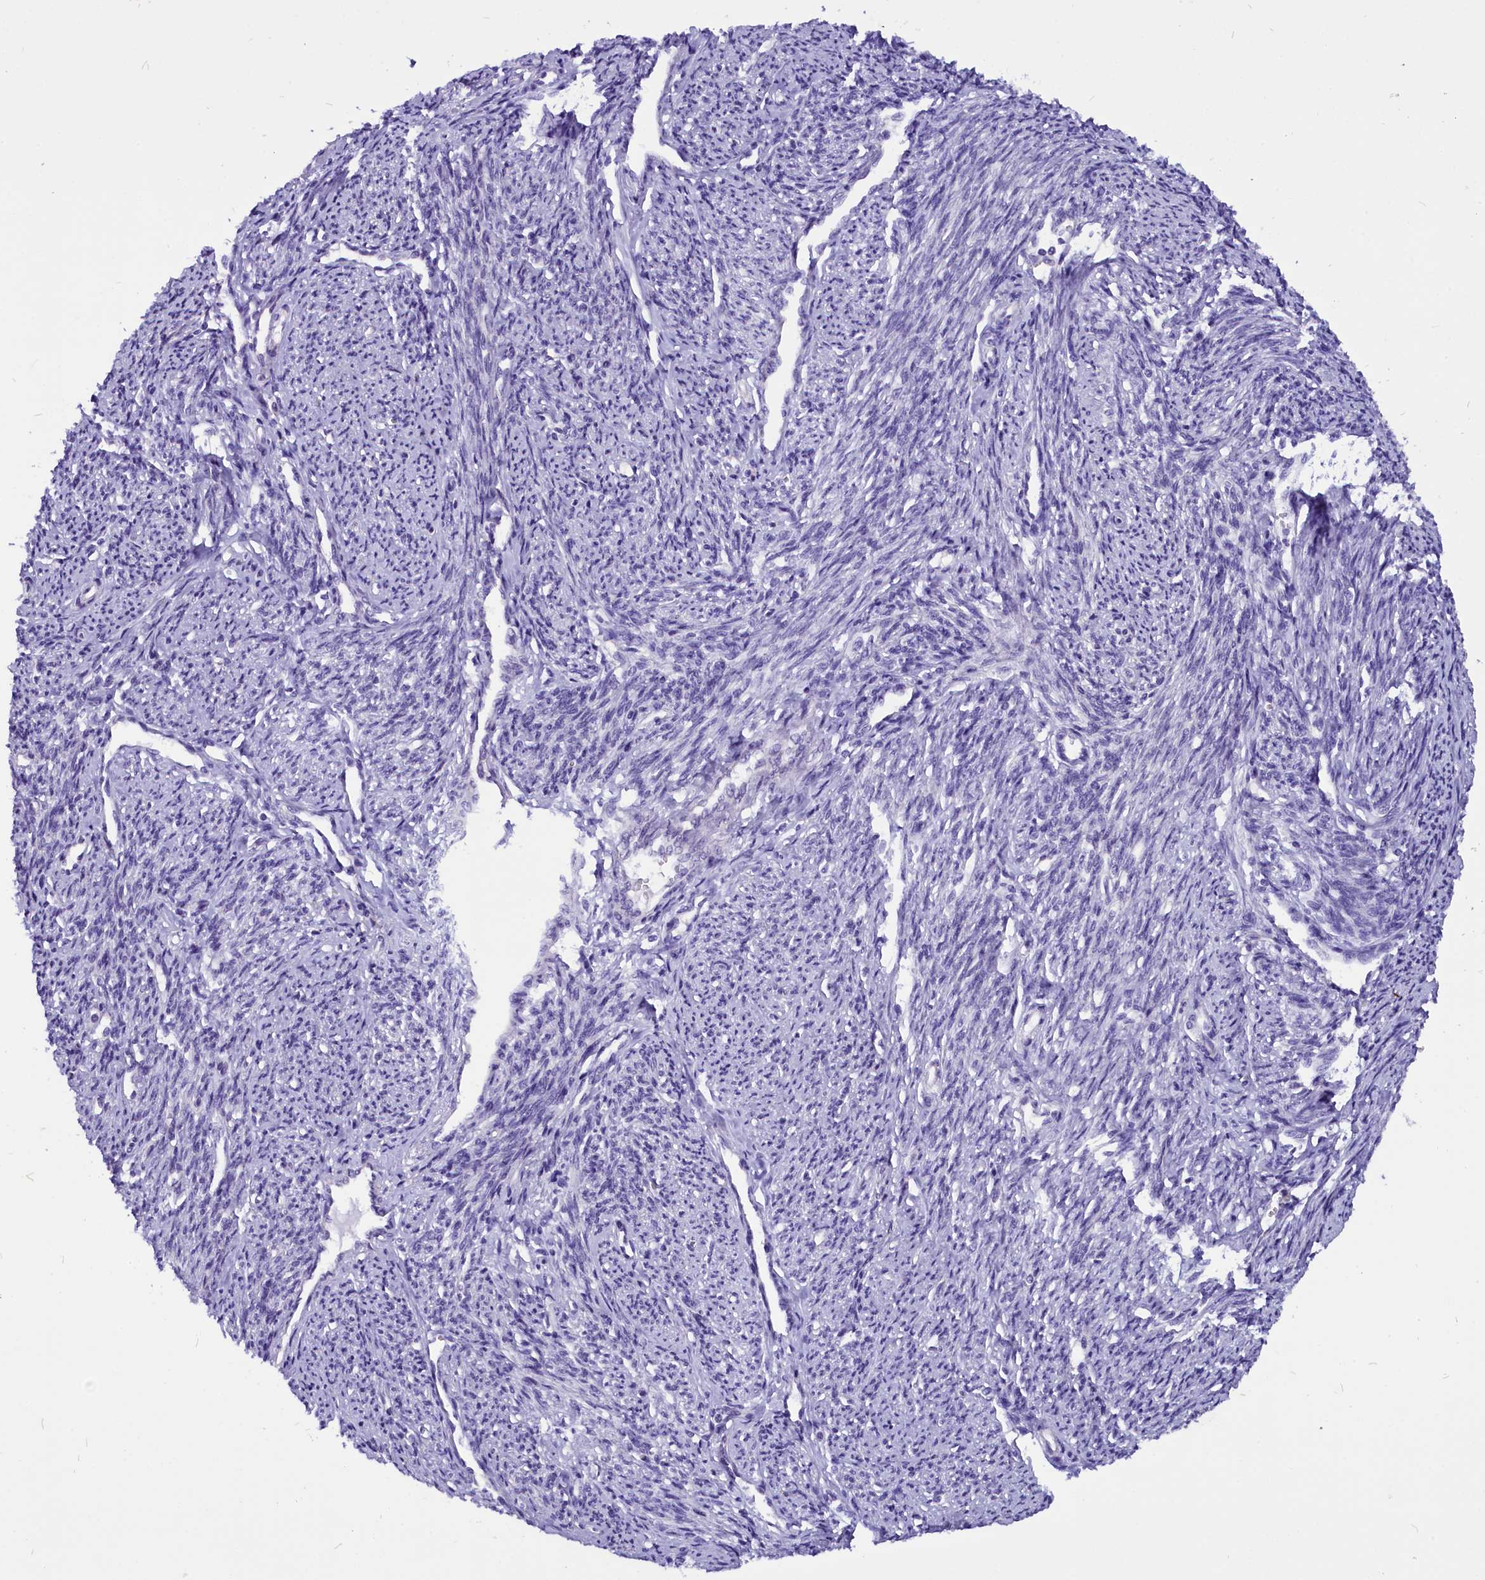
{"staining": {"intensity": "negative", "quantity": "none", "location": "none"}, "tissue": "smooth muscle", "cell_type": "Smooth muscle cells", "image_type": "normal", "snomed": [{"axis": "morphology", "description": "Normal tissue, NOS"}, {"axis": "topography", "description": "Smooth muscle"}, {"axis": "topography", "description": "Uterus"}], "caption": "The photomicrograph reveals no significant positivity in smooth muscle cells of smooth muscle. Nuclei are stained in blue.", "gene": "CEP170", "patient": {"sex": "female", "age": 59}}